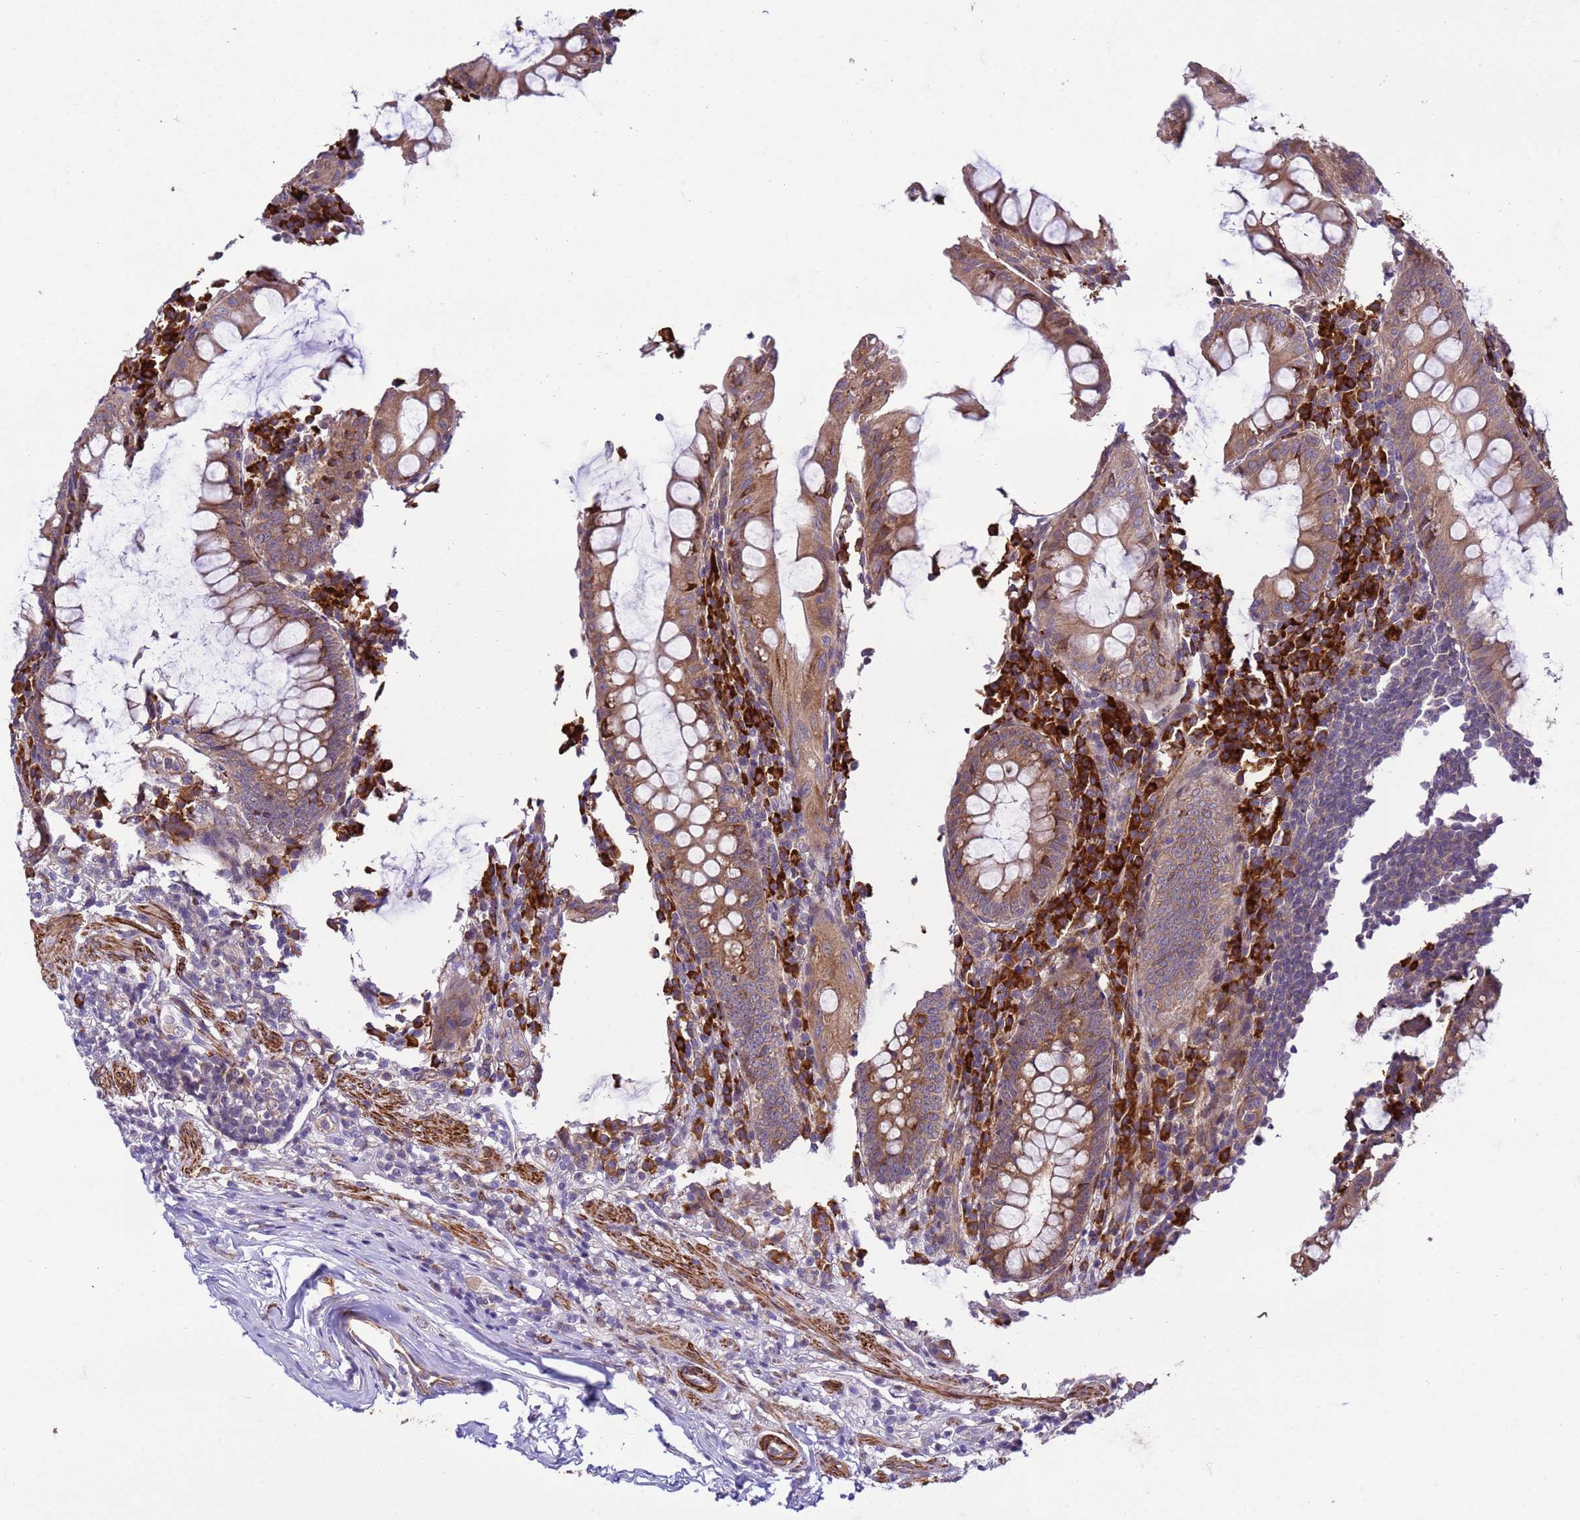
{"staining": {"intensity": "moderate", "quantity": ">75%", "location": "cytoplasmic/membranous"}, "tissue": "appendix", "cell_type": "Glandular cells", "image_type": "normal", "snomed": [{"axis": "morphology", "description": "Normal tissue, NOS"}, {"axis": "topography", "description": "Appendix"}], "caption": "Approximately >75% of glandular cells in benign human appendix display moderate cytoplasmic/membranous protein staining as visualized by brown immunohistochemical staining.", "gene": "GEN1", "patient": {"sex": "male", "age": 83}}